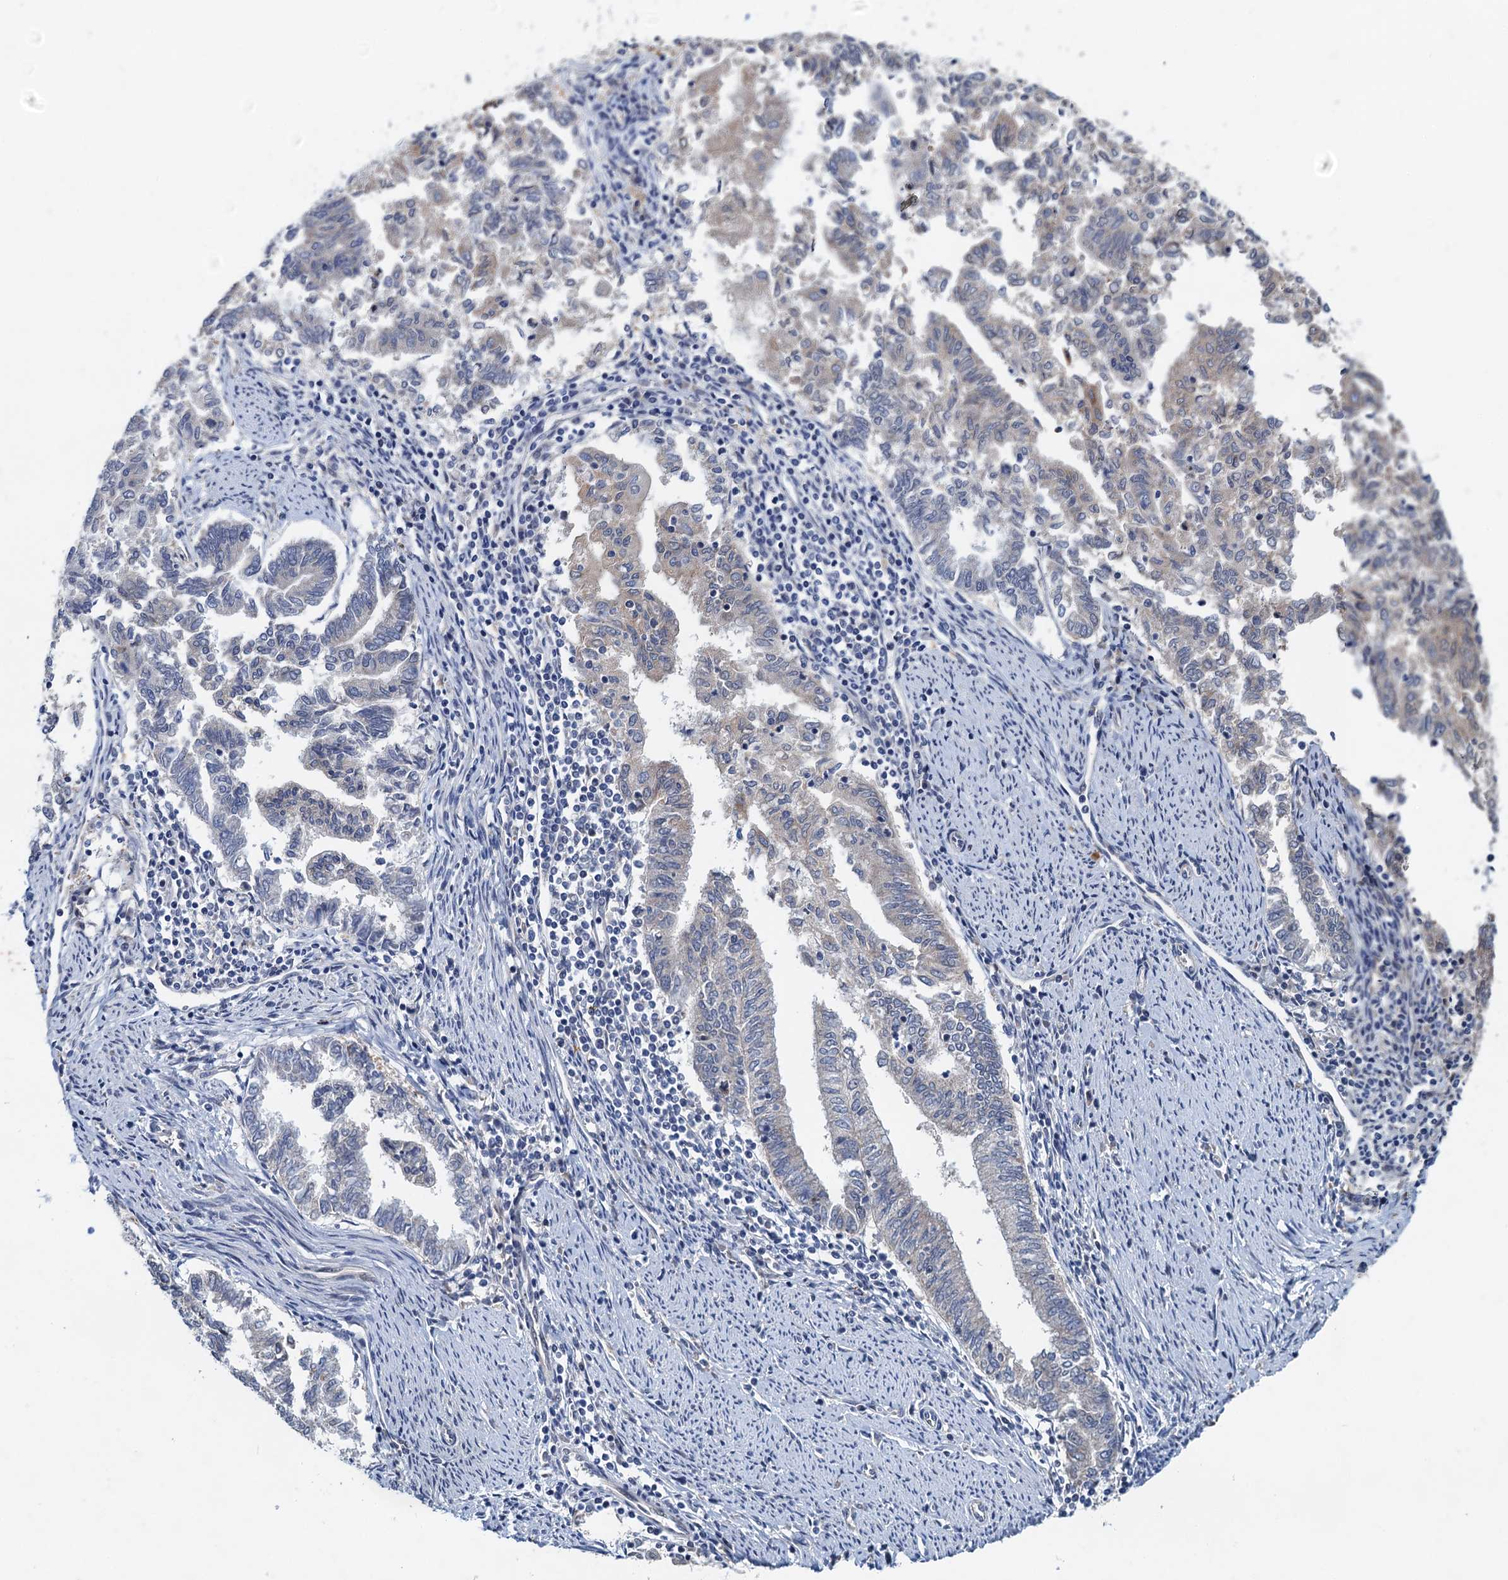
{"staining": {"intensity": "negative", "quantity": "none", "location": "none"}, "tissue": "endometrial cancer", "cell_type": "Tumor cells", "image_type": "cancer", "snomed": [{"axis": "morphology", "description": "Adenocarcinoma, NOS"}, {"axis": "topography", "description": "Endometrium"}], "caption": "This micrograph is of endometrial adenocarcinoma stained with IHC to label a protein in brown with the nuclei are counter-stained blue. There is no expression in tumor cells. (Immunohistochemistry, brightfield microscopy, high magnification).", "gene": "NBEA", "patient": {"sex": "female", "age": 79}}